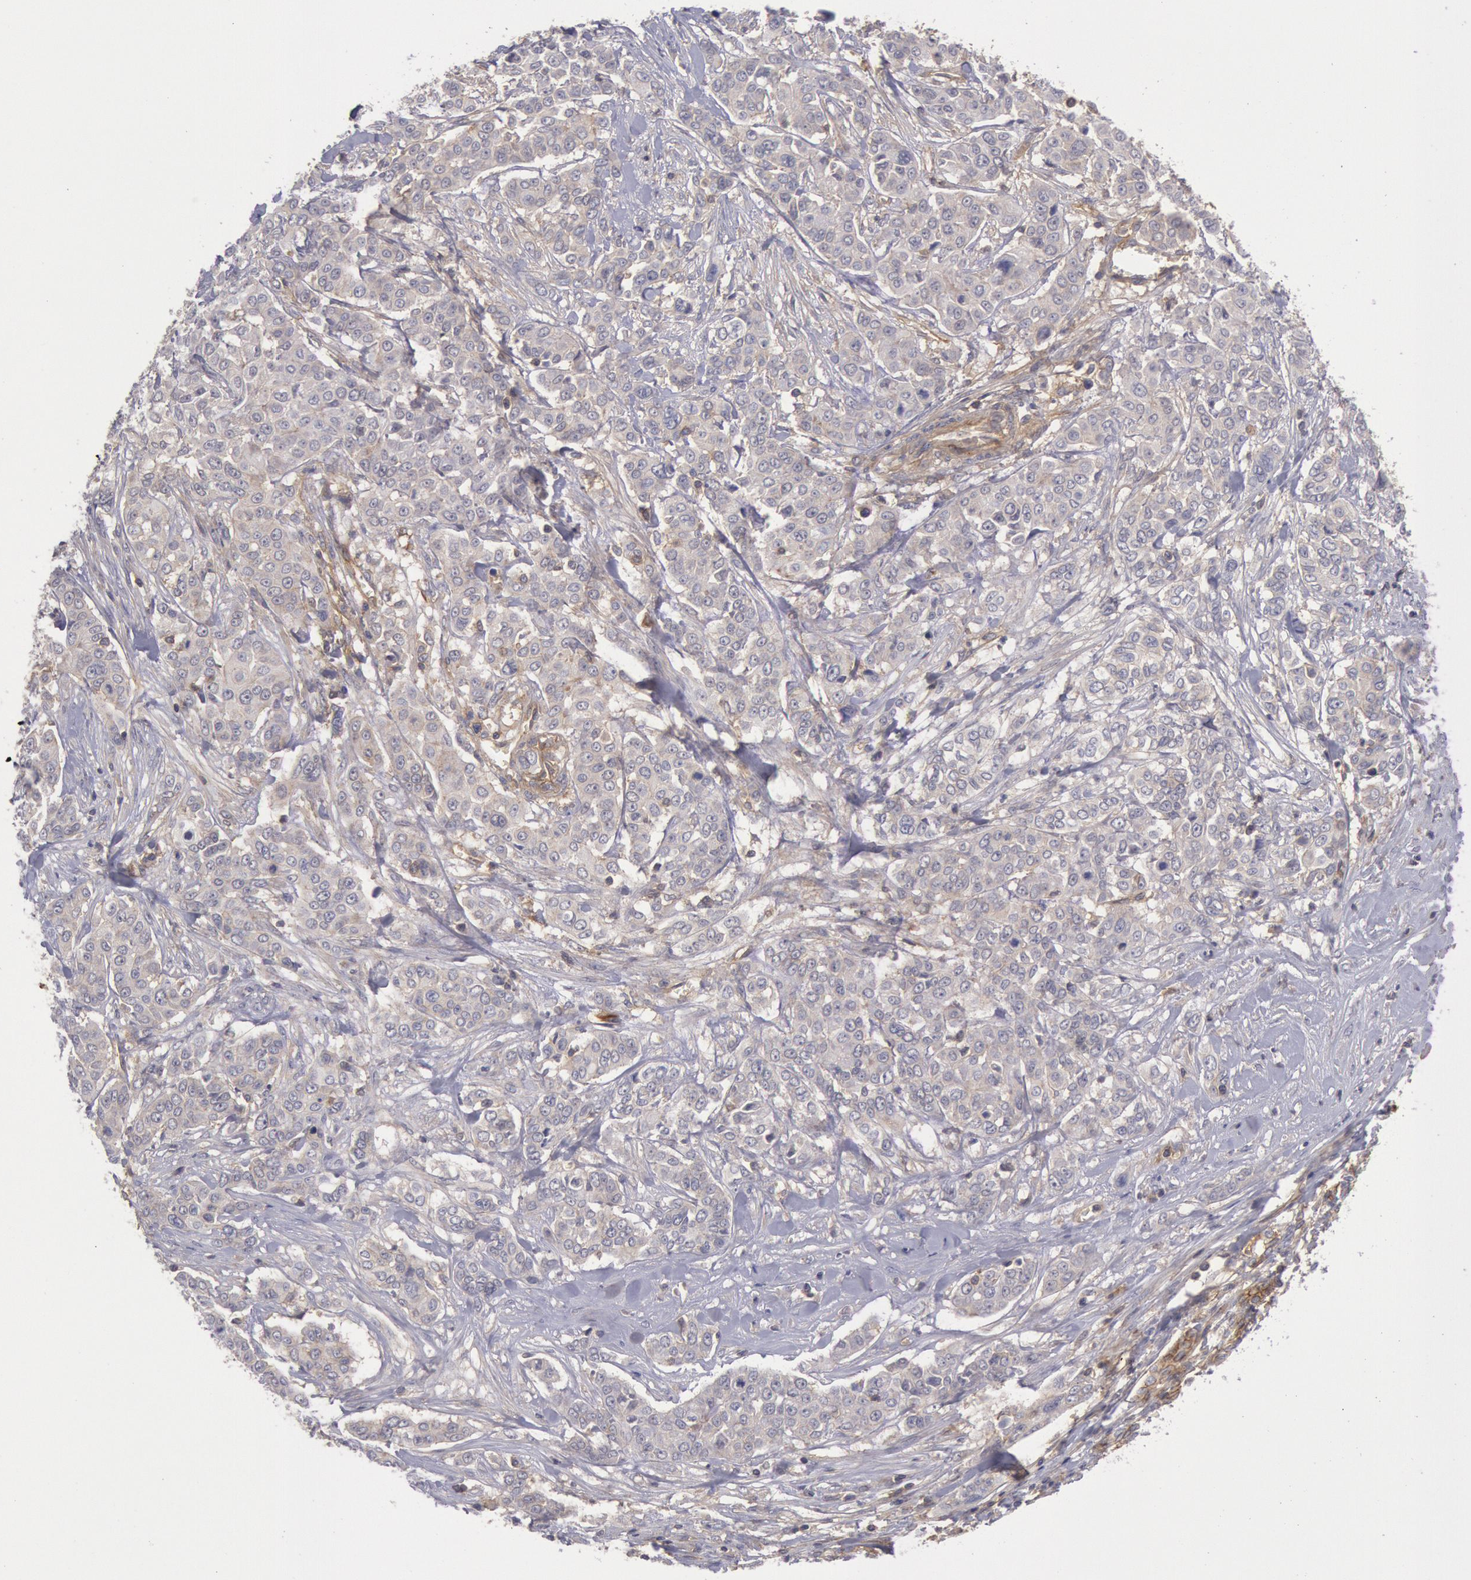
{"staining": {"intensity": "weak", "quantity": "25%-75%", "location": "cytoplasmic/membranous"}, "tissue": "pancreatic cancer", "cell_type": "Tumor cells", "image_type": "cancer", "snomed": [{"axis": "morphology", "description": "Adenocarcinoma, NOS"}, {"axis": "topography", "description": "Pancreas"}], "caption": "Approximately 25%-75% of tumor cells in pancreatic adenocarcinoma show weak cytoplasmic/membranous protein expression as visualized by brown immunohistochemical staining.", "gene": "STX4", "patient": {"sex": "female", "age": 52}}